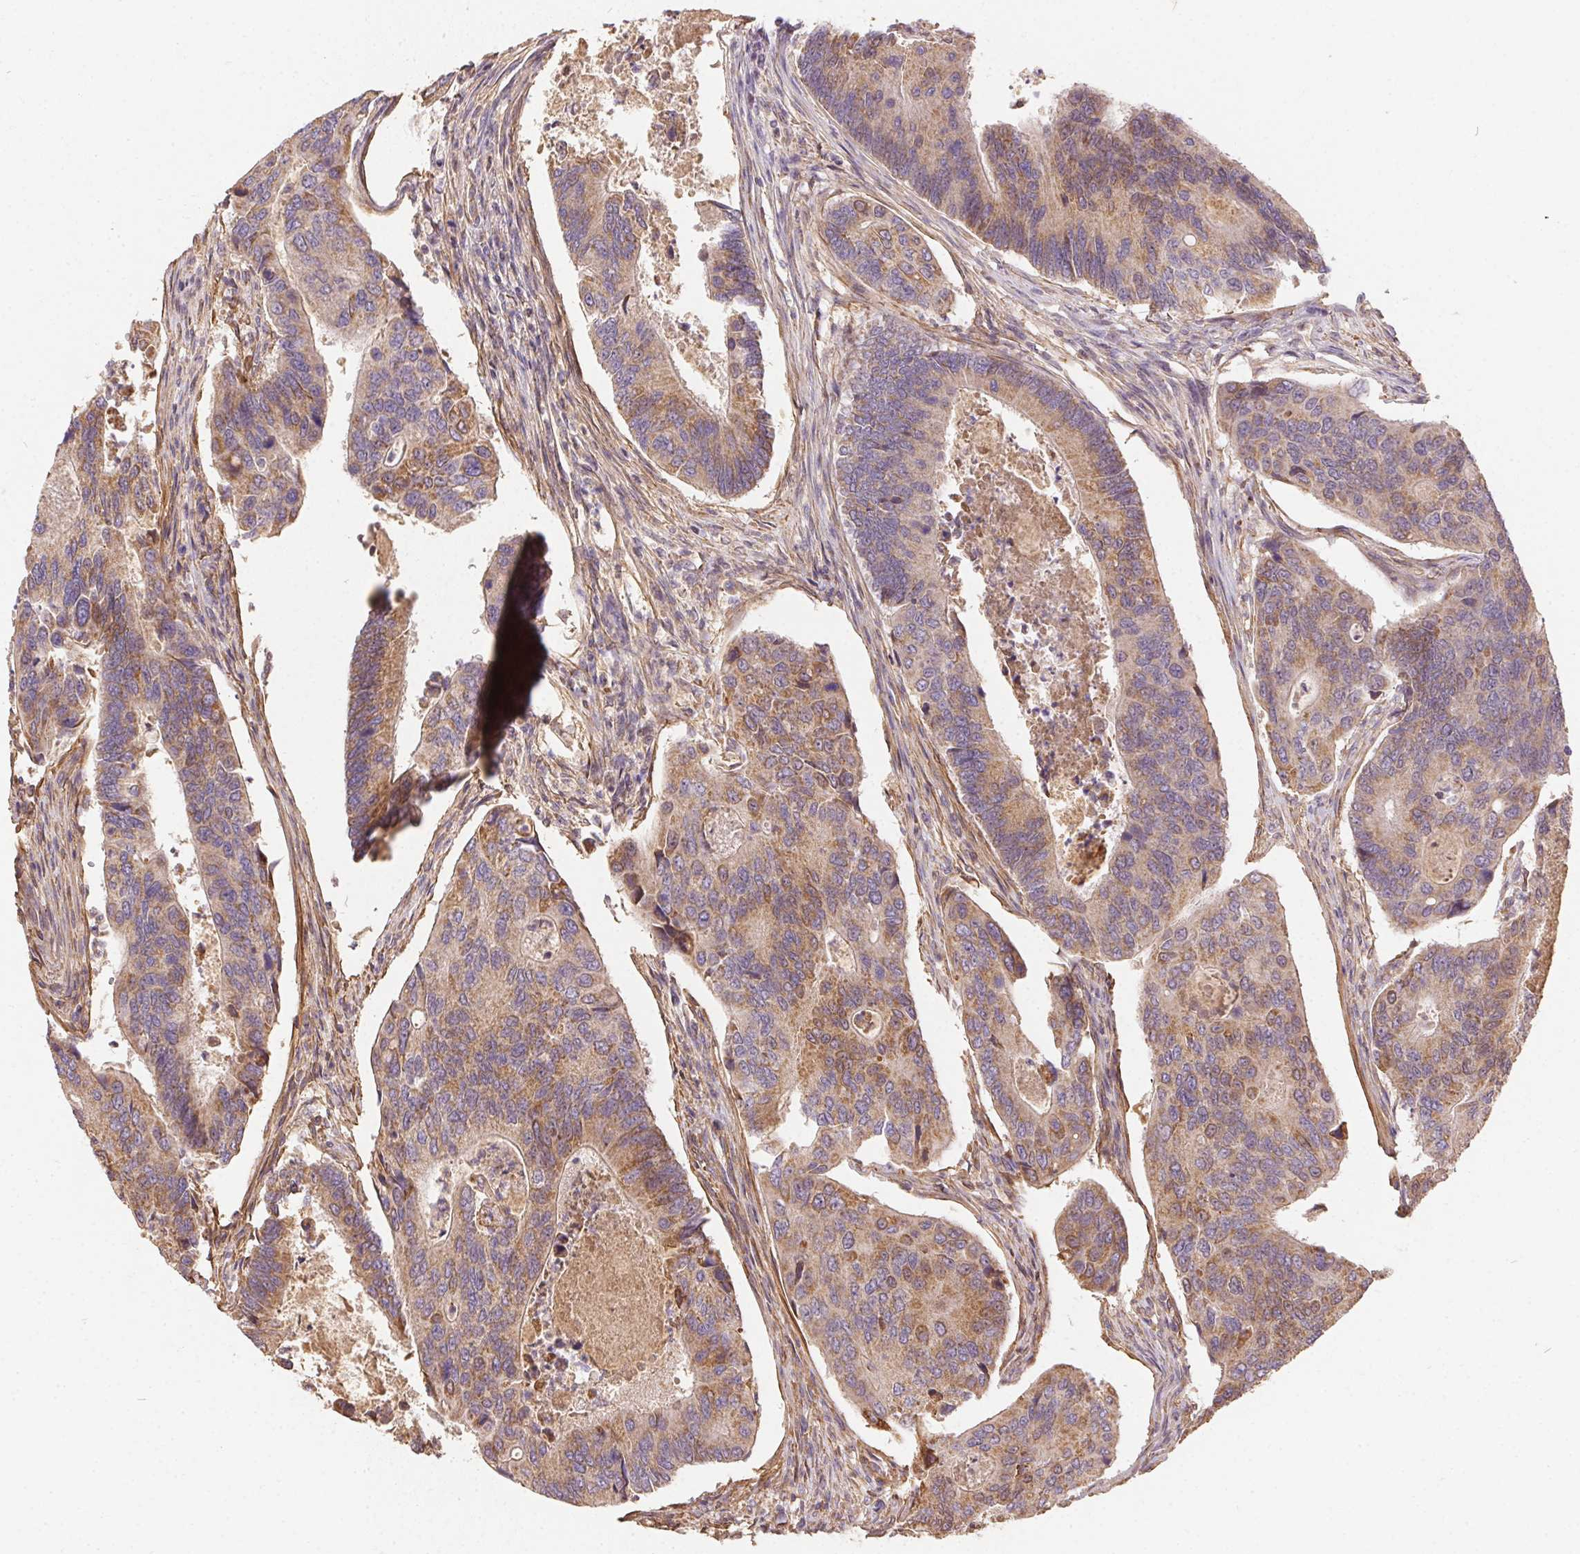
{"staining": {"intensity": "moderate", "quantity": "25%-75%", "location": "cytoplasmic/membranous"}, "tissue": "colorectal cancer", "cell_type": "Tumor cells", "image_type": "cancer", "snomed": [{"axis": "morphology", "description": "Adenocarcinoma, NOS"}, {"axis": "topography", "description": "Colon"}], "caption": "A histopathology image showing moderate cytoplasmic/membranous expression in approximately 25%-75% of tumor cells in adenocarcinoma (colorectal), as visualized by brown immunohistochemical staining.", "gene": "REV3L", "patient": {"sex": "female", "age": 67}}